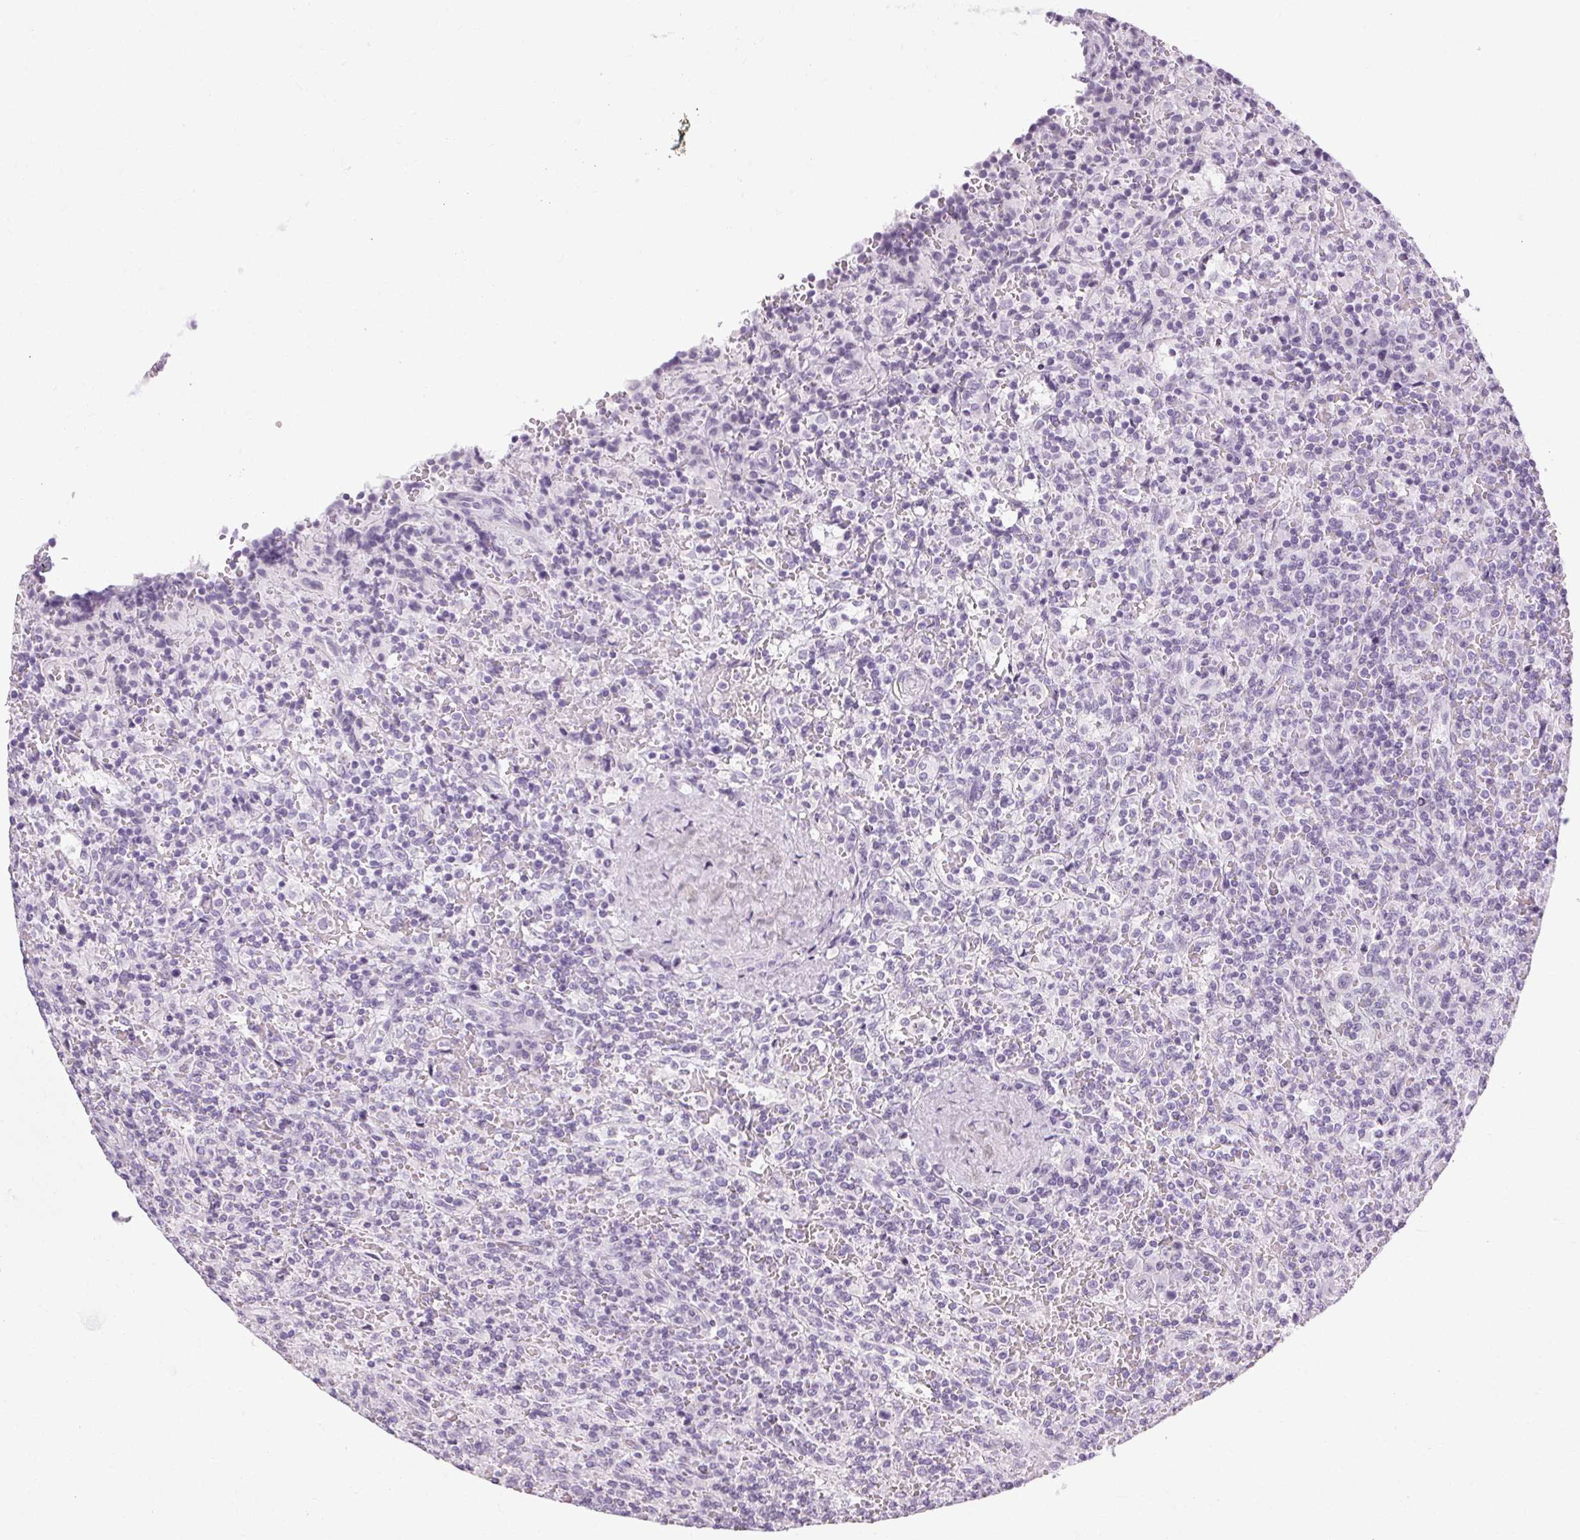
{"staining": {"intensity": "negative", "quantity": "none", "location": "none"}, "tissue": "lymphoma", "cell_type": "Tumor cells", "image_type": "cancer", "snomed": [{"axis": "morphology", "description": "Malignant lymphoma, non-Hodgkin's type, Low grade"}, {"axis": "topography", "description": "Spleen"}], "caption": "A high-resolution photomicrograph shows immunohistochemistry (IHC) staining of low-grade malignant lymphoma, non-Hodgkin's type, which demonstrates no significant positivity in tumor cells.", "gene": "POMC", "patient": {"sex": "male", "age": 62}}